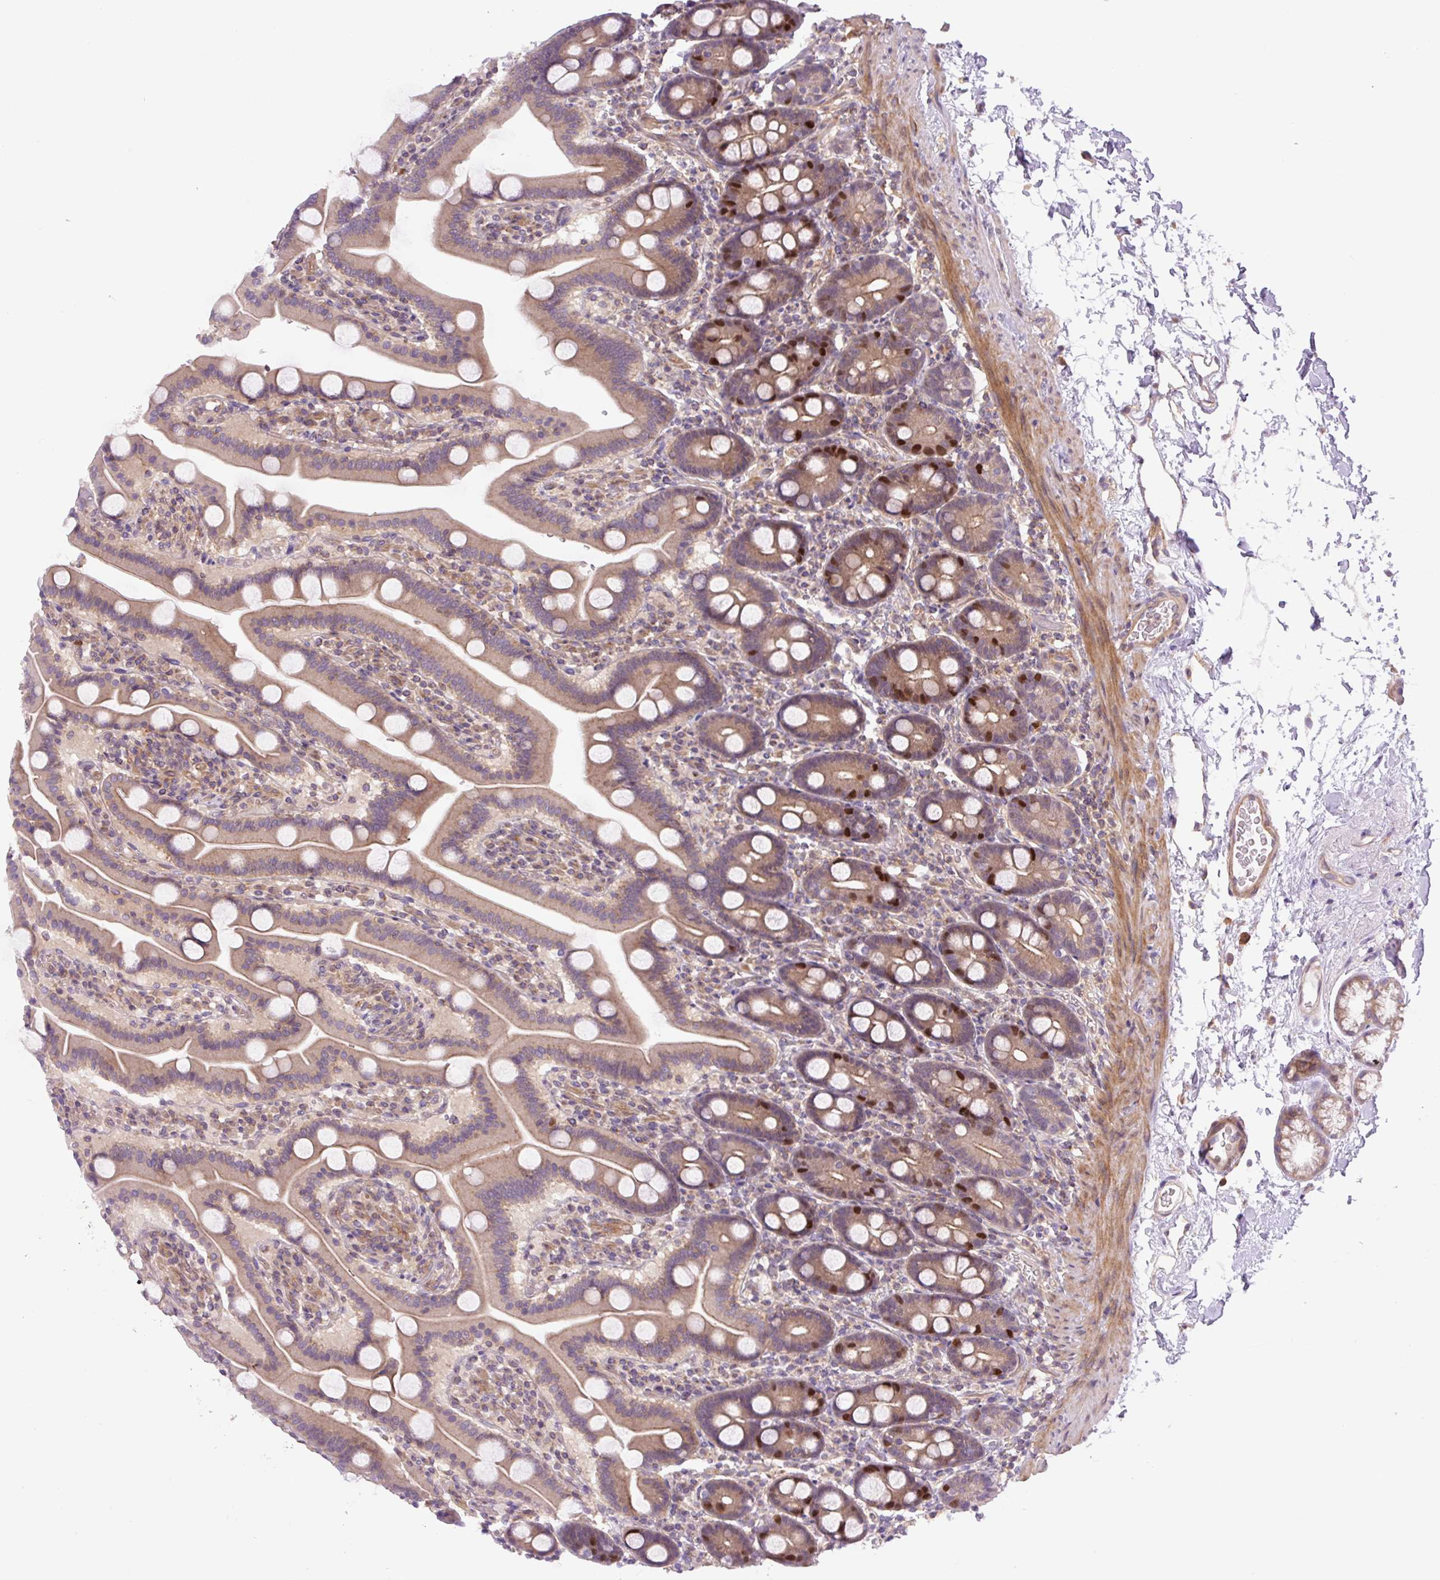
{"staining": {"intensity": "moderate", "quantity": "25%-75%", "location": "cytoplasmic/membranous,nuclear"}, "tissue": "duodenum", "cell_type": "Glandular cells", "image_type": "normal", "snomed": [{"axis": "morphology", "description": "Normal tissue, NOS"}, {"axis": "topography", "description": "Duodenum"}], "caption": "Immunohistochemistry image of normal duodenum: duodenum stained using immunohistochemistry (IHC) demonstrates medium levels of moderate protein expression localized specifically in the cytoplasmic/membranous,nuclear of glandular cells, appearing as a cytoplasmic/membranous,nuclear brown color.", "gene": "KIFC1", "patient": {"sex": "male", "age": 55}}